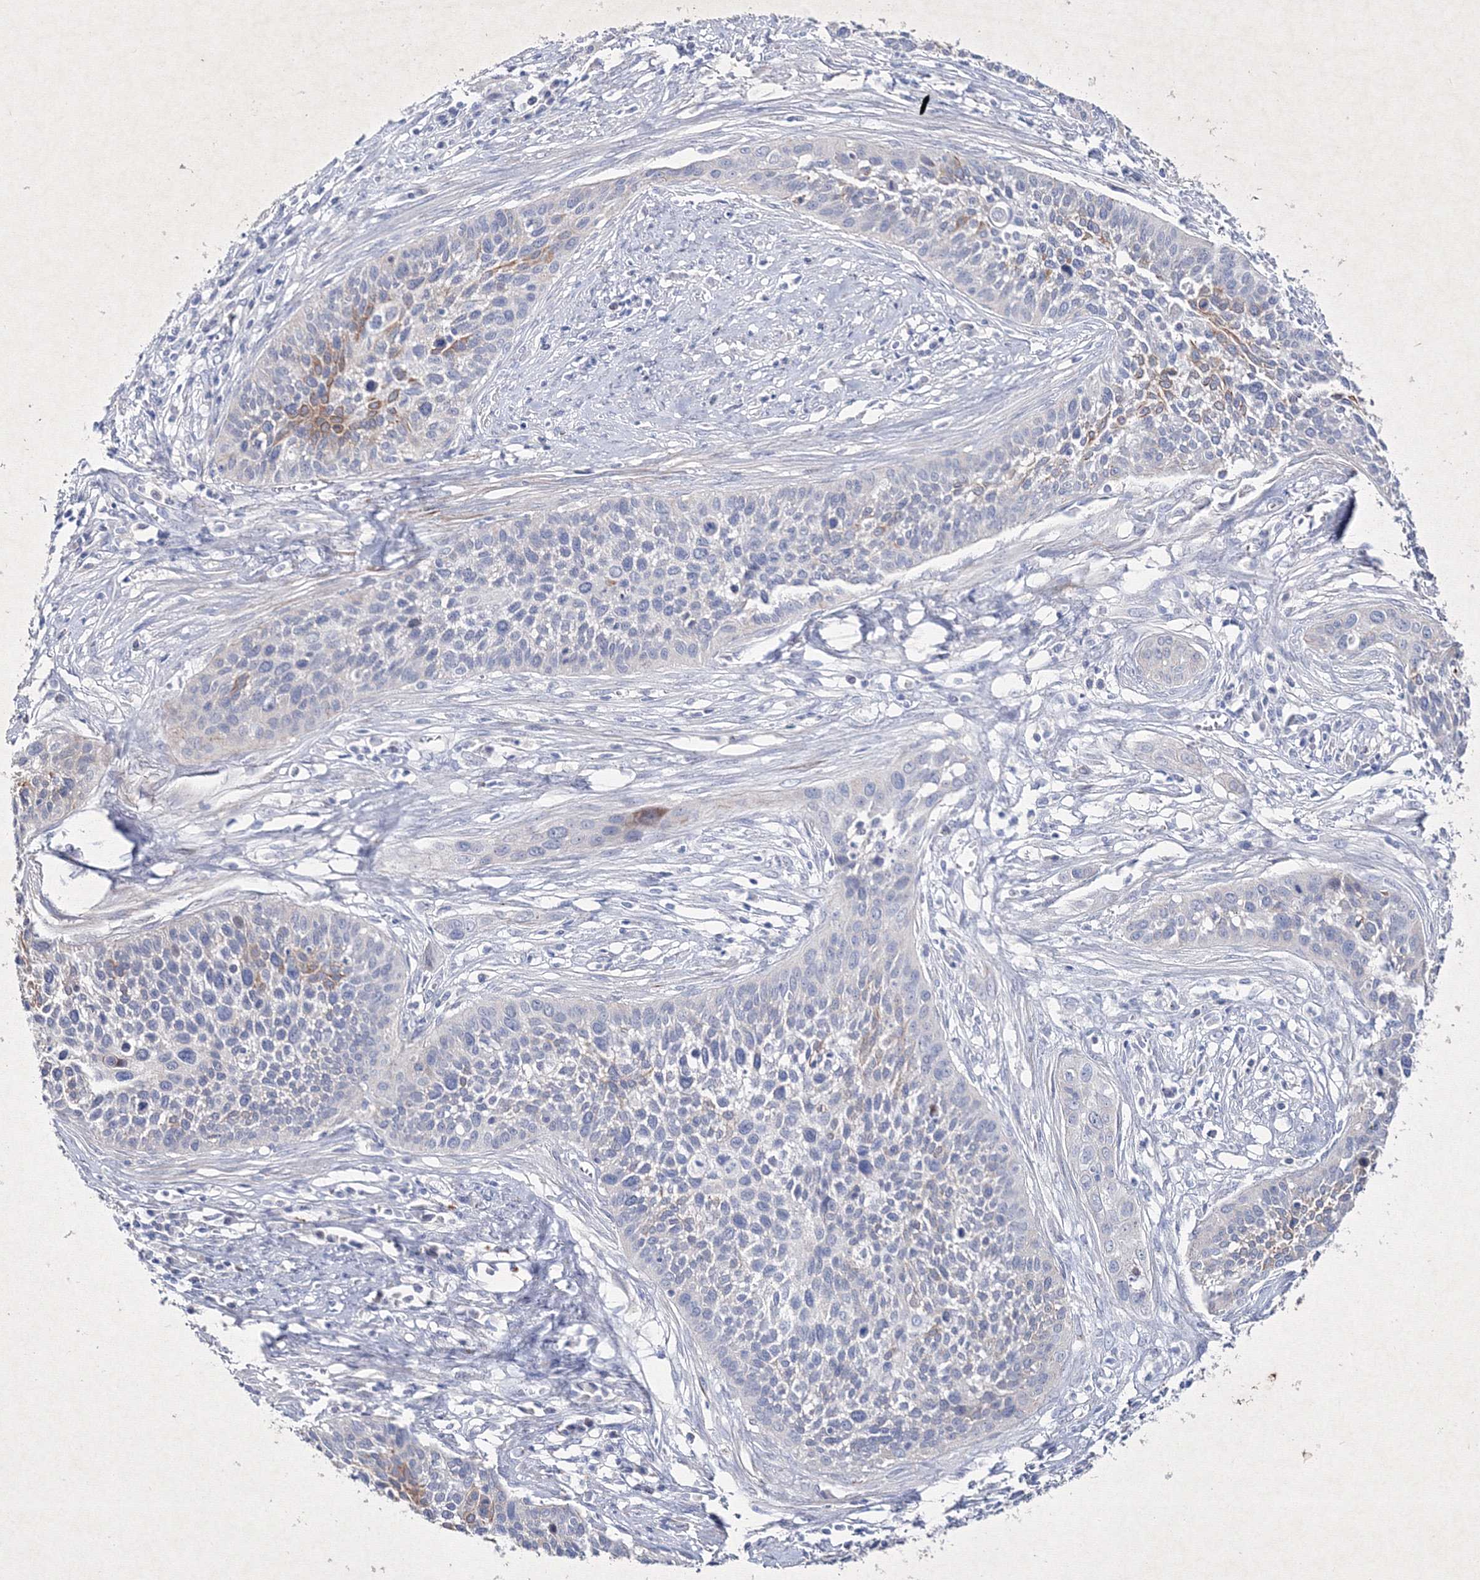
{"staining": {"intensity": "moderate", "quantity": "<25%", "location": "cytoplasmic/membranous"}, "tissue": "cervical cancer", "cell_type": "Tumor cells", "image_type": "cancer", "snomed": [{"axis": "morphology", "description": "Squamous cell carcinoma, NOS"}, {"axis": "topography", "description": "Cervix"}], "caption": "Protein analysis of cervical cancer (squamous cell carcinoma) tissue reveals moderate cytoplasmic/membranous positivity in about <25% of tumor cells. Immunohistochemistry stains the protein of interest in brown and the nuclei are stained blue.", "gene": "SMIM29", "patient": {"sex": "female", "age": 34}}